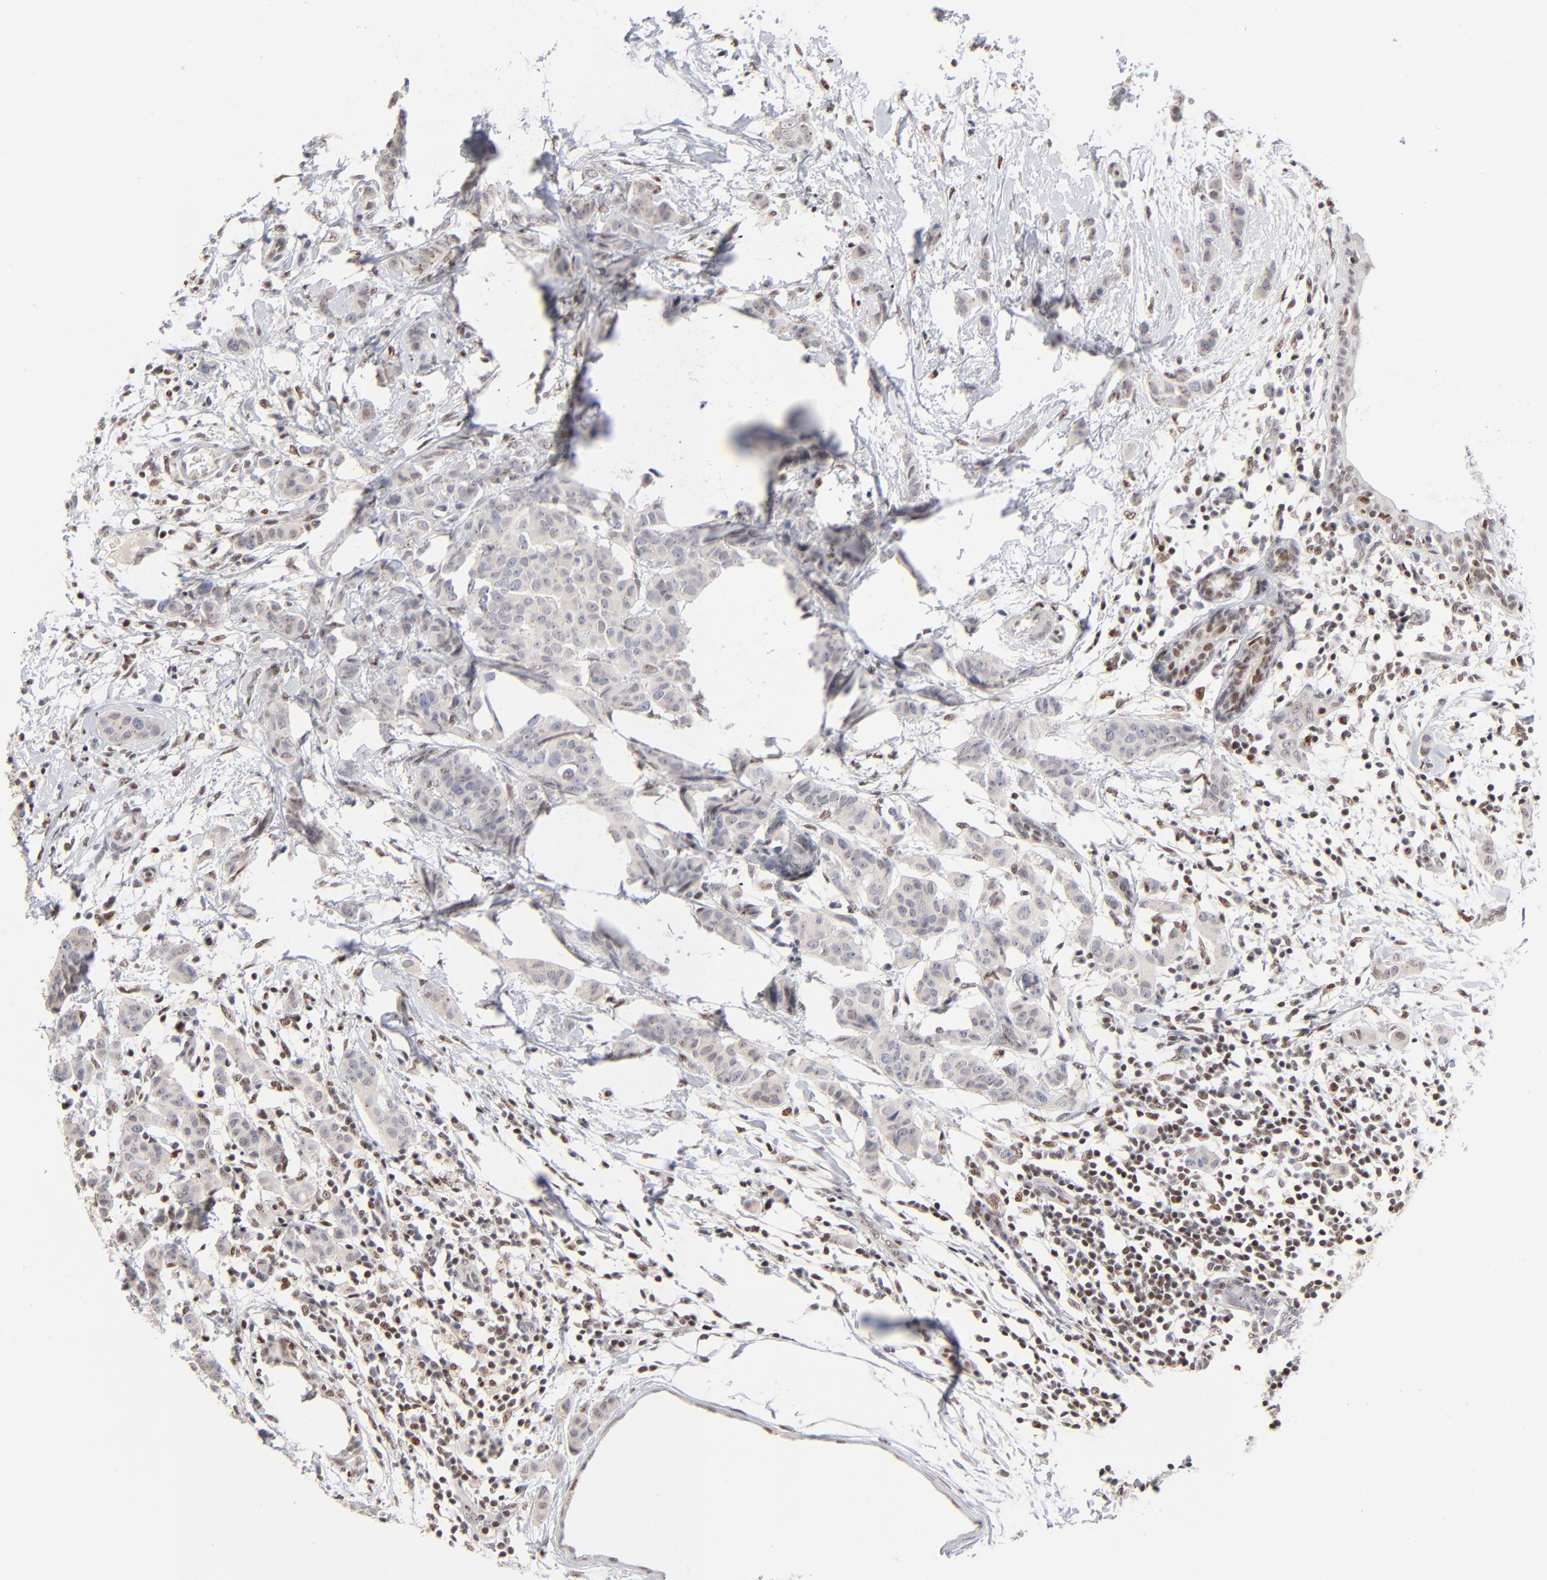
{"staining": {"intensity": "negative", "quantity": "none", "location": "none"}, "tissue": "breast cancer", "cell_type": "Tumor cells", "image_type": "cancer", "snomed": [{"axis": "morphology", "description": "Duct carcinoma"}, {"axis": "topography", "description": "Breast"}], "caption": "The photomicrograph exhibits no staining of tumor cells in breast cancer (invasive ductal carcinoma). The staining is performed using DAB brown chromogen with nuclei counter-stained in using hematoxylin.", "gene": "MAX", "patient": {"sex": "female", "age": 40}}